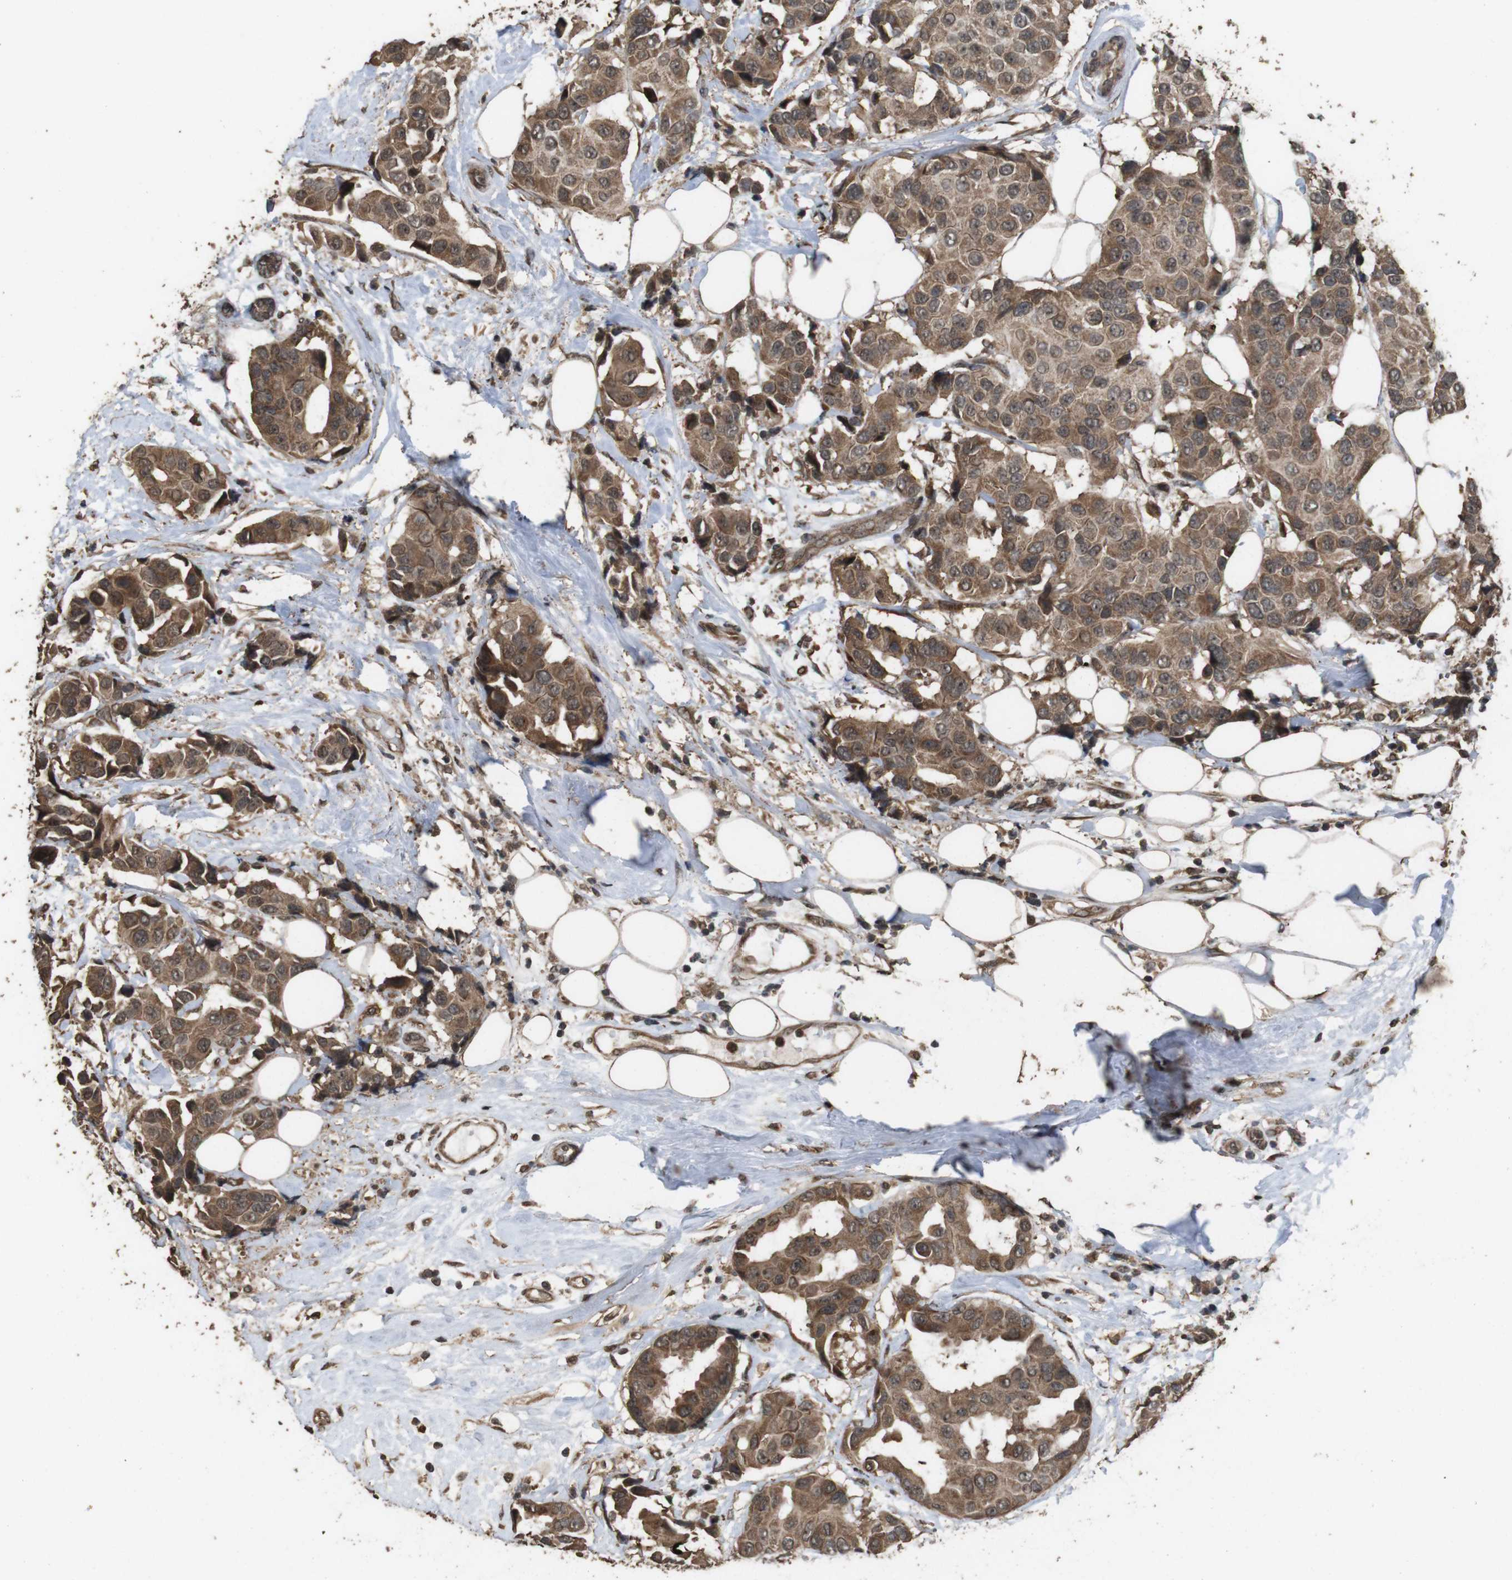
{"staining": {"intensity": "moderate", "quantity": ">75%", "location": "cytoplasmic/membranous"}, "tissue": "breast cancer", "cell_type": "Tumor cells", "image_type": "cancer", "snomed": [{"axis": "morphology", "description": "Normal tissue, NOS"}, {"axis": "morphology", "description": "Duct carcinoma"}, {"axis": "topography", "description": "Breast"}], "caption": "Breast cancer (infiltrating ductal carcinoma) stained with immunohistochemistry shows moderate cytoplasmic/membranous expression in about >75% of tumor cells.", "gene": "RRAS2", "patient": {"sex": "female", "age": 39}}